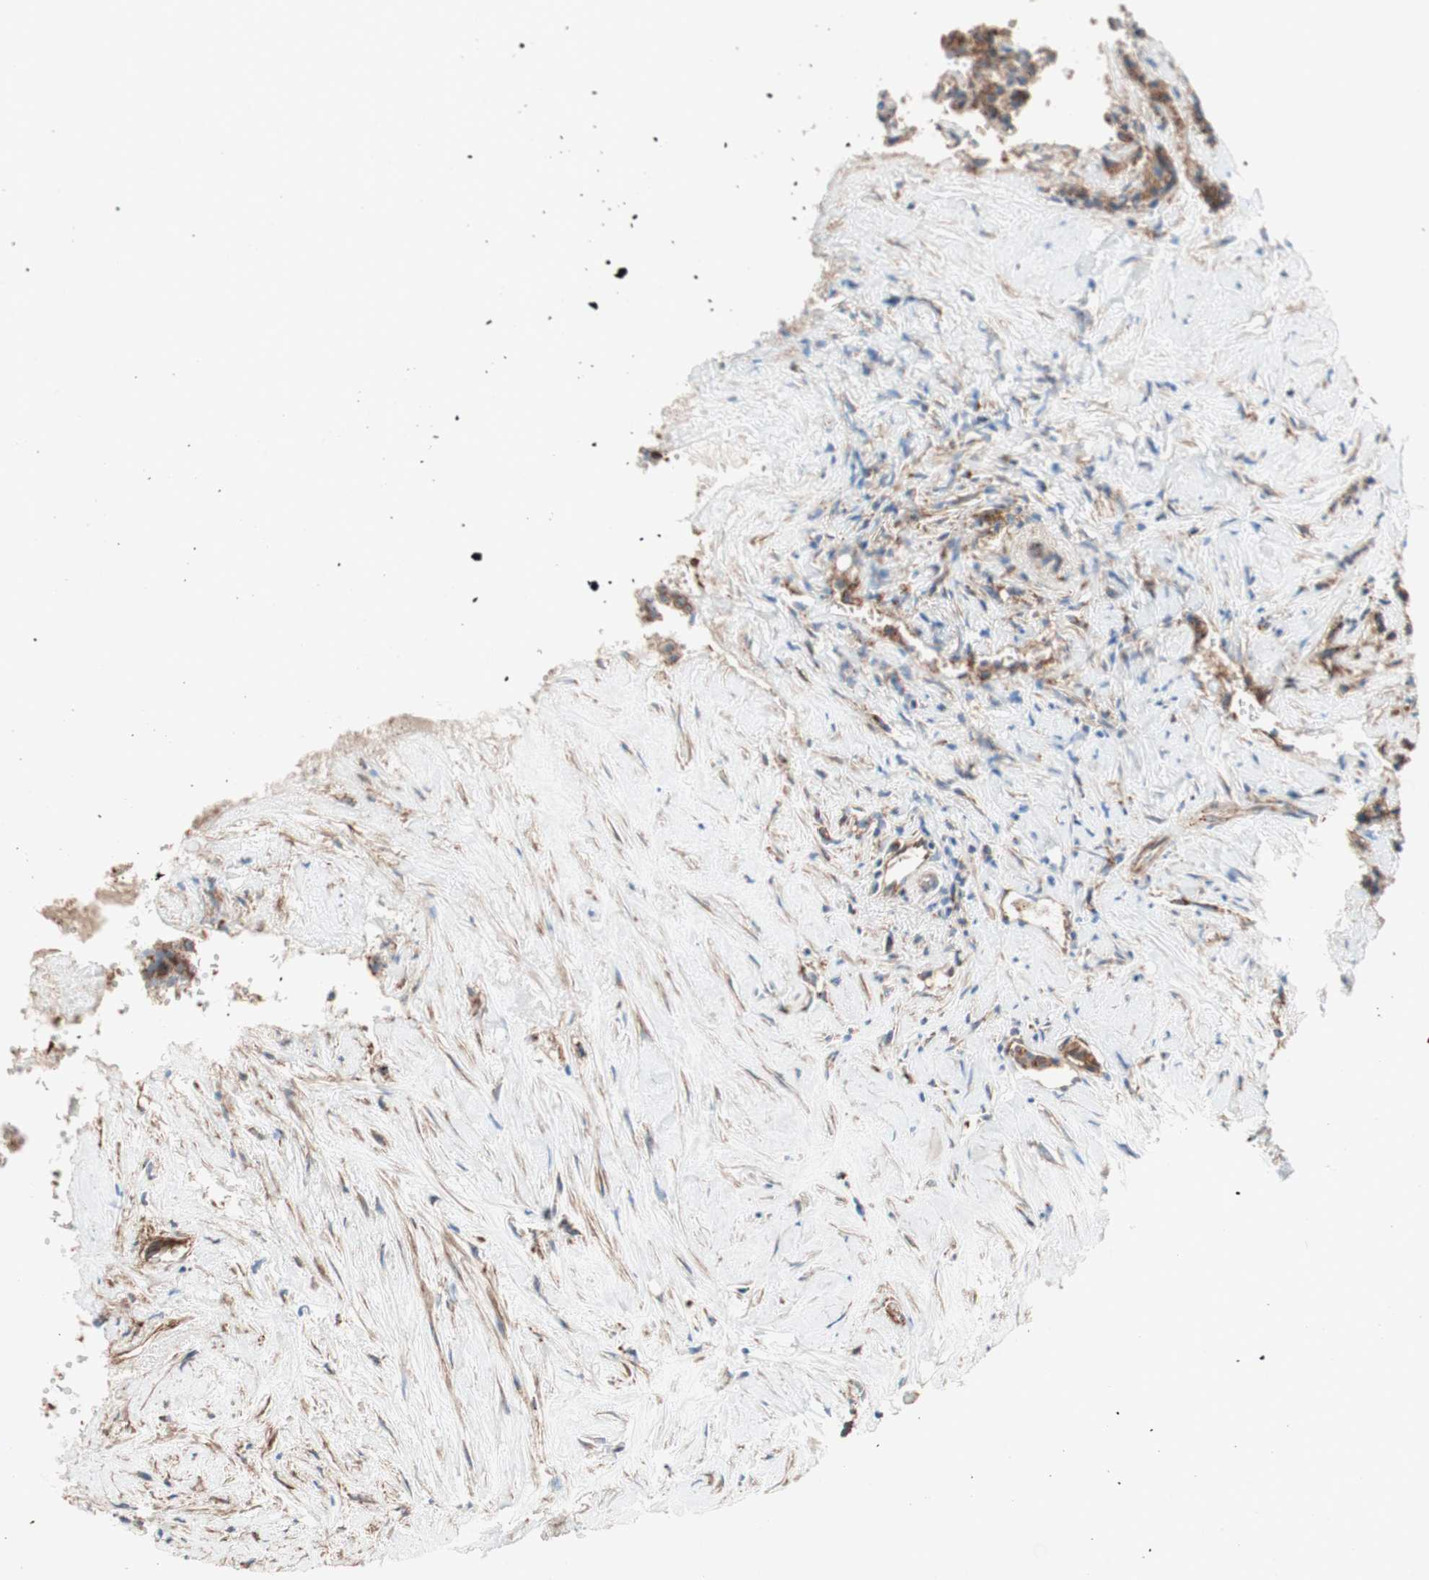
{"staining": {"intensity": "moderate", "quantity": ">75%", "location": "cytoplasmic/membranous"}, "tissue": "carcinoid", "cell_type": "Tumor cells", "image_type": "cancer", "snomed": [{"axis": "morphology", "description": "Carcinoid, malignant, NOS"}, {"axis": "topography", "description": "Colon"}], "caption": "Immunohistochemical staining of human carcinoid demonstrates moderate cytoplasmic/membranous protein expression in approximately >75% of tumor cells.", "gene": "FLOT2", "patient": {"sex": "female", "age": 61}}